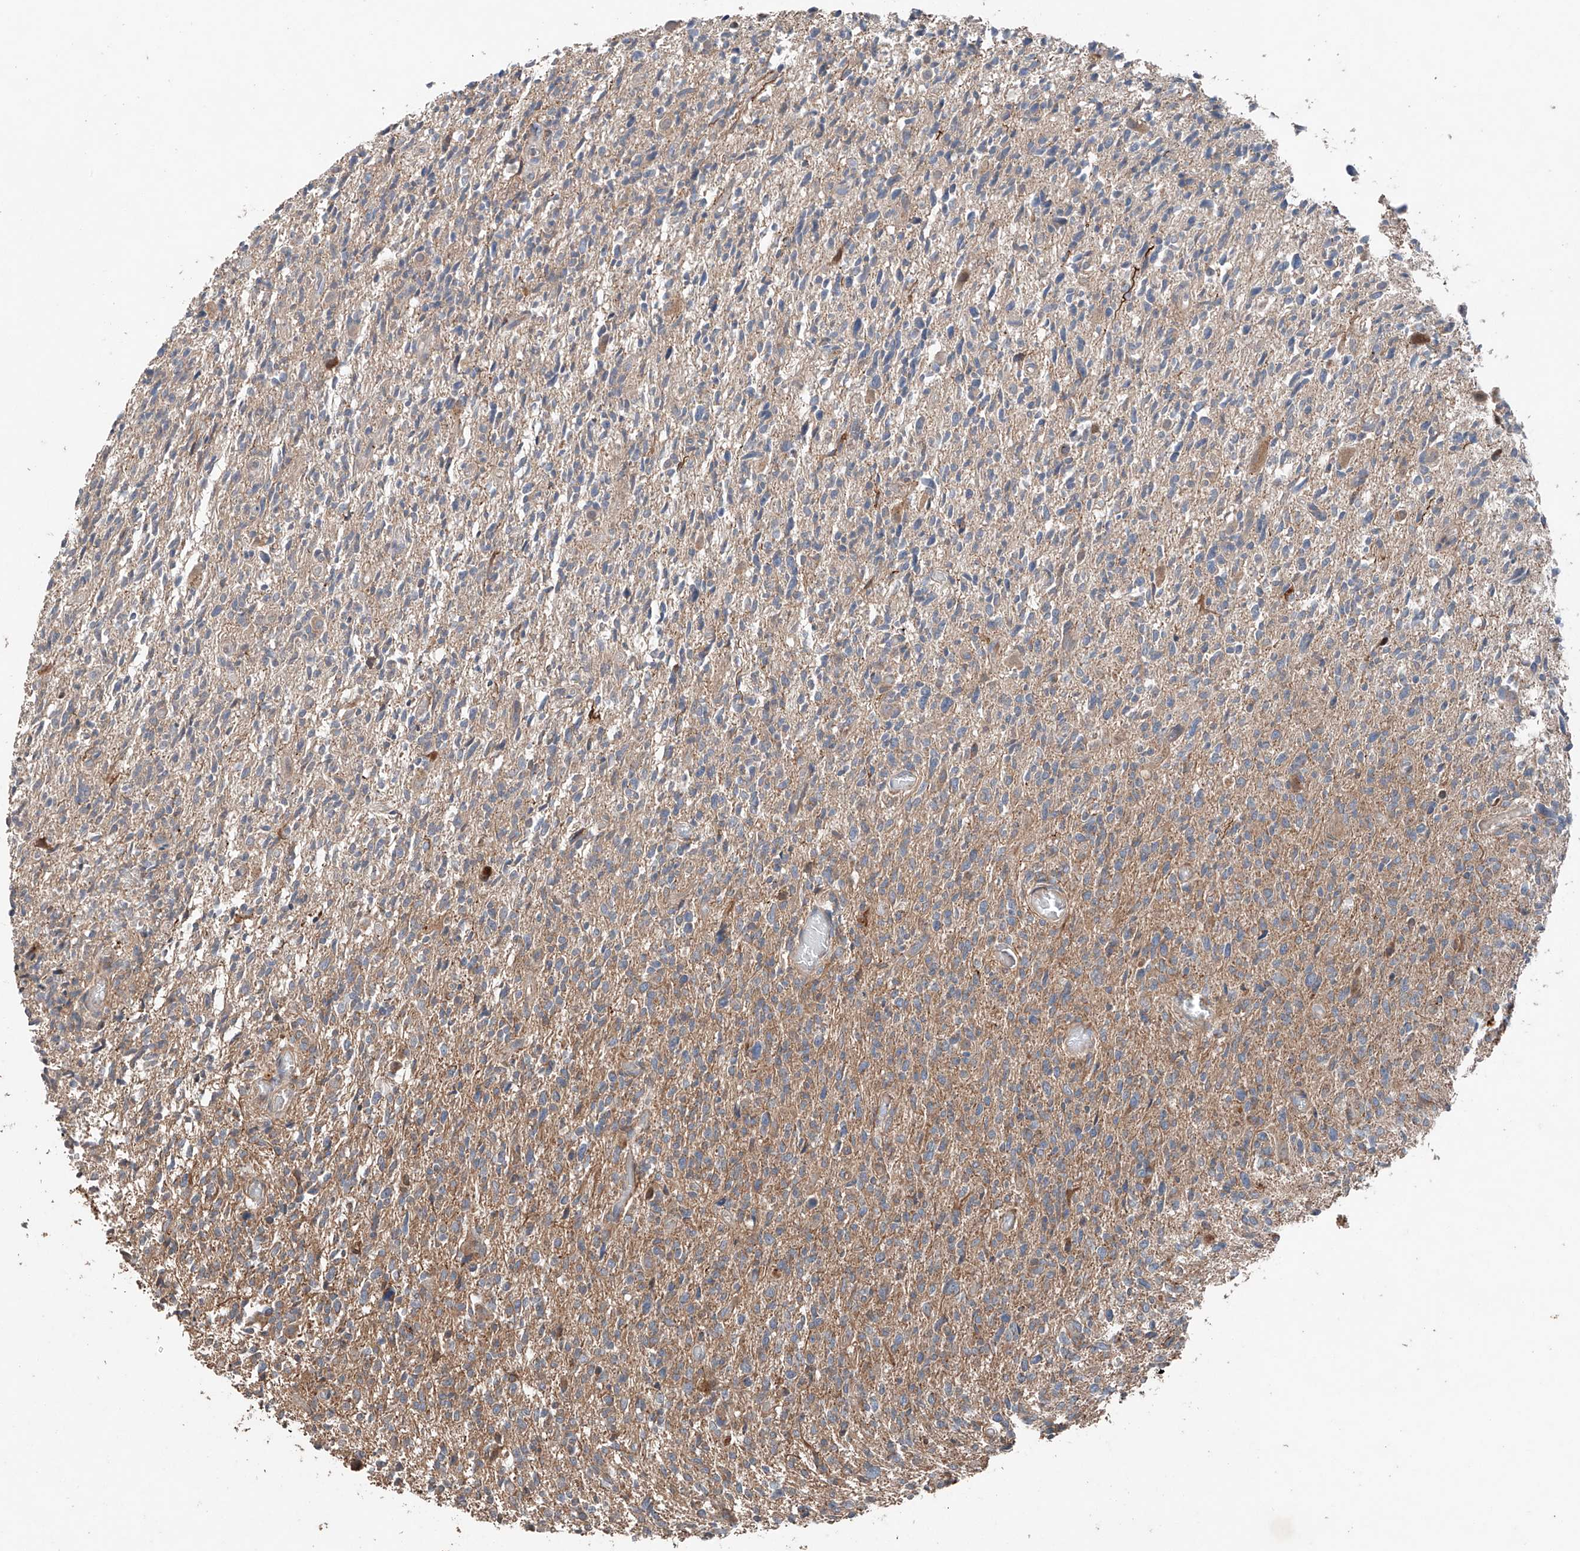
{"staining": {"intensity": "weak", "quantity": "<25%", "location": "cytoplasmic/membranous"}, "tissue": "glioma", "cell_type": "Tumor cells", "image_type": "cancer", "snomed": [{"axis": "morphology", "description": "Glioma, malignant, High grade"}, {"axis": "topography", "description": "Brain"}], "caption": "High-grade glioma (malignant) was stained to show a protein in brown. There is no significant positivity in tumor cells.", "gene": "AP4B1", "patient": {"sex": "female", "age": 57}}